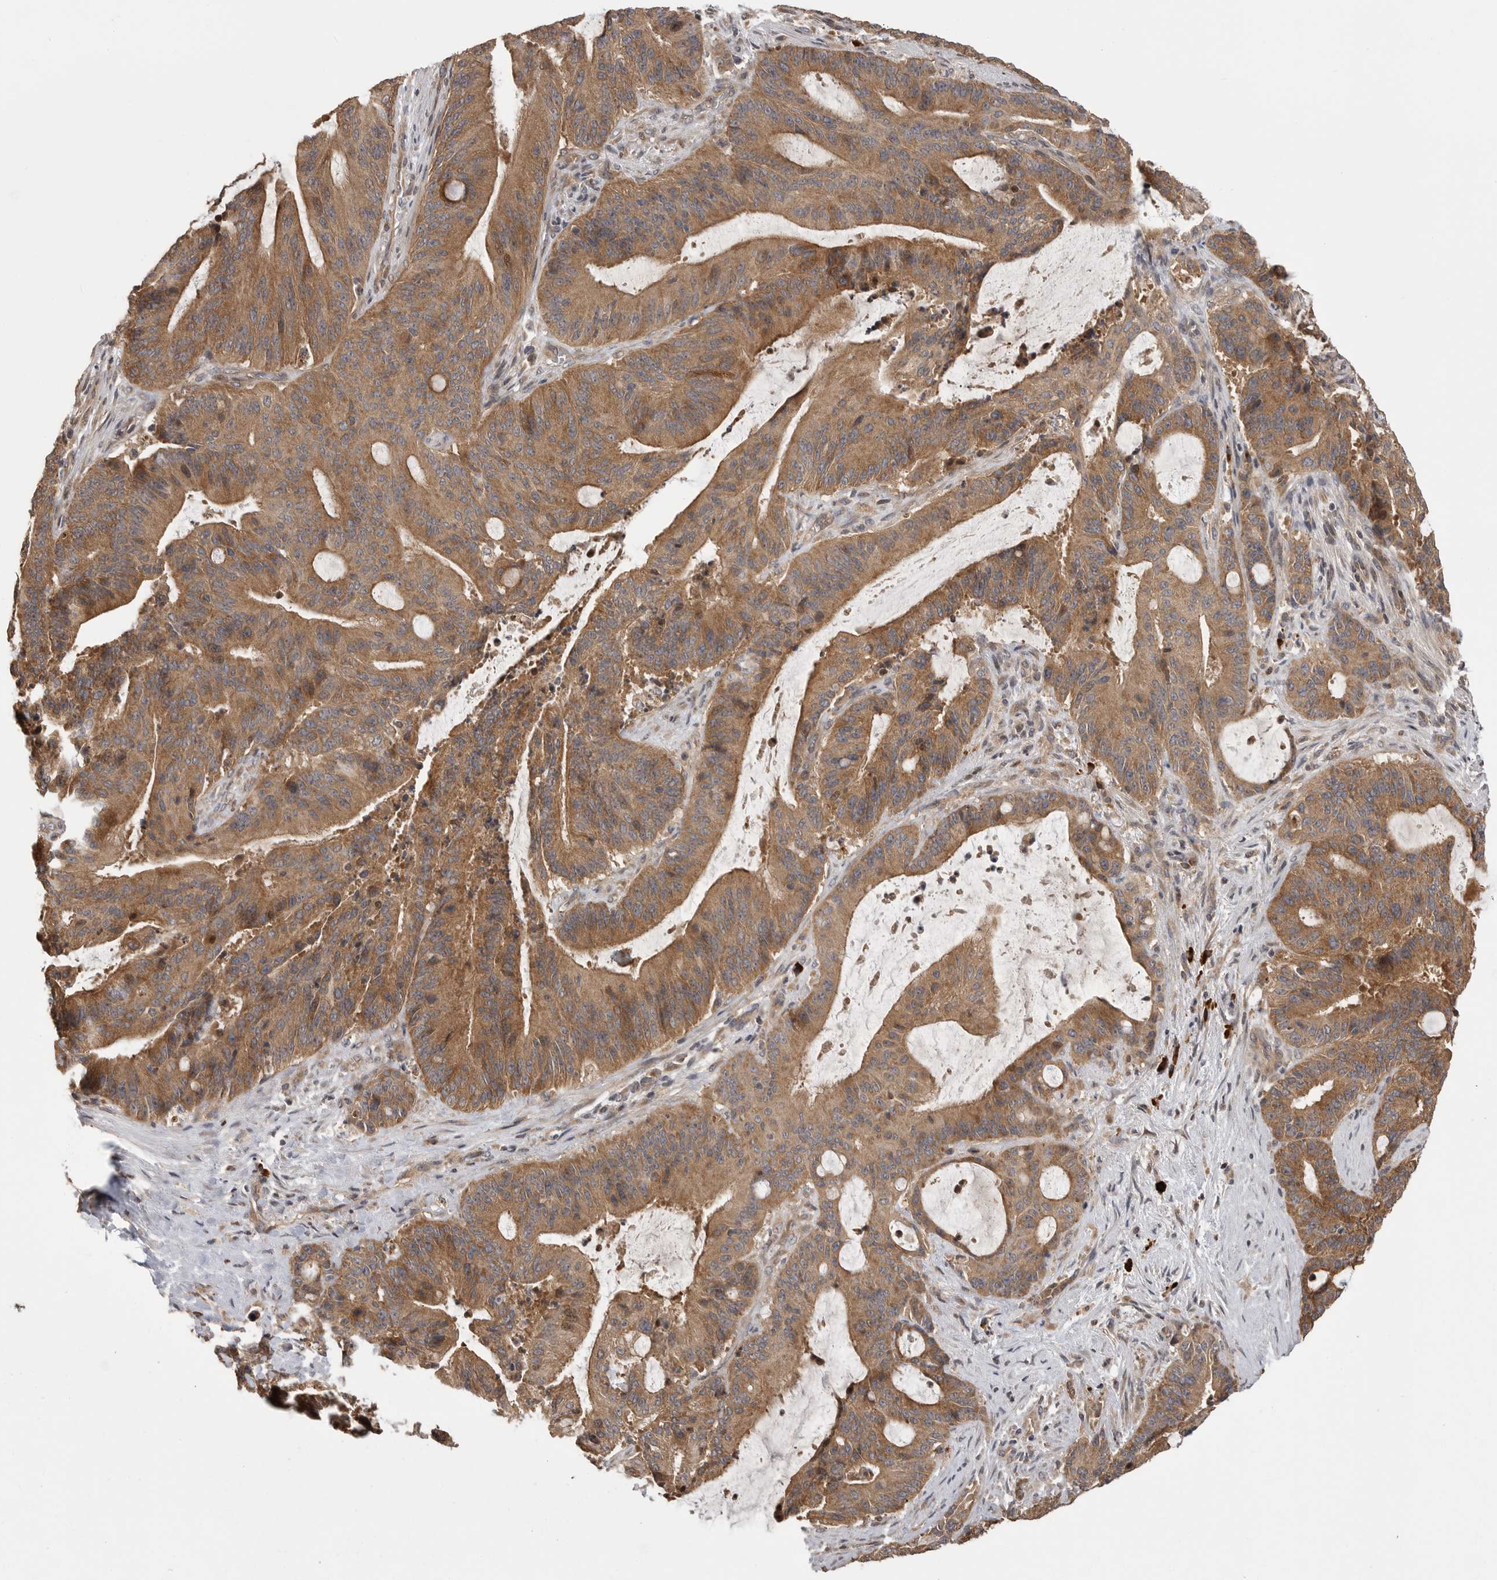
{"staining": {"intensity": "moderate", "quantity": ">75%", "location": "cytoplasmic/membranous"}, "tissue": "liver cancer", "cell_type": "Tumor cells", "image_type": "cancer", "snomed": [{"axis": "morphology", "description": "Normal tissue, NOS"}, {"axis": "morphology", "description": "Cholangiocarcinoma"}, {"axis": "topography", "description": "Liver"}, {"axis": "topography", "description": "Peripheral nerve tissue"}], "caption": "Immunohistochemistry micrograph of human liver cholangiocarcinoma stained for a protein (brown), which displays medium levels of moderate cytoplasmic/membranous staining in approximately >75% of tumor cells.", "gene": "OXR1", "patient": {"sex": "female", "age": 73}}